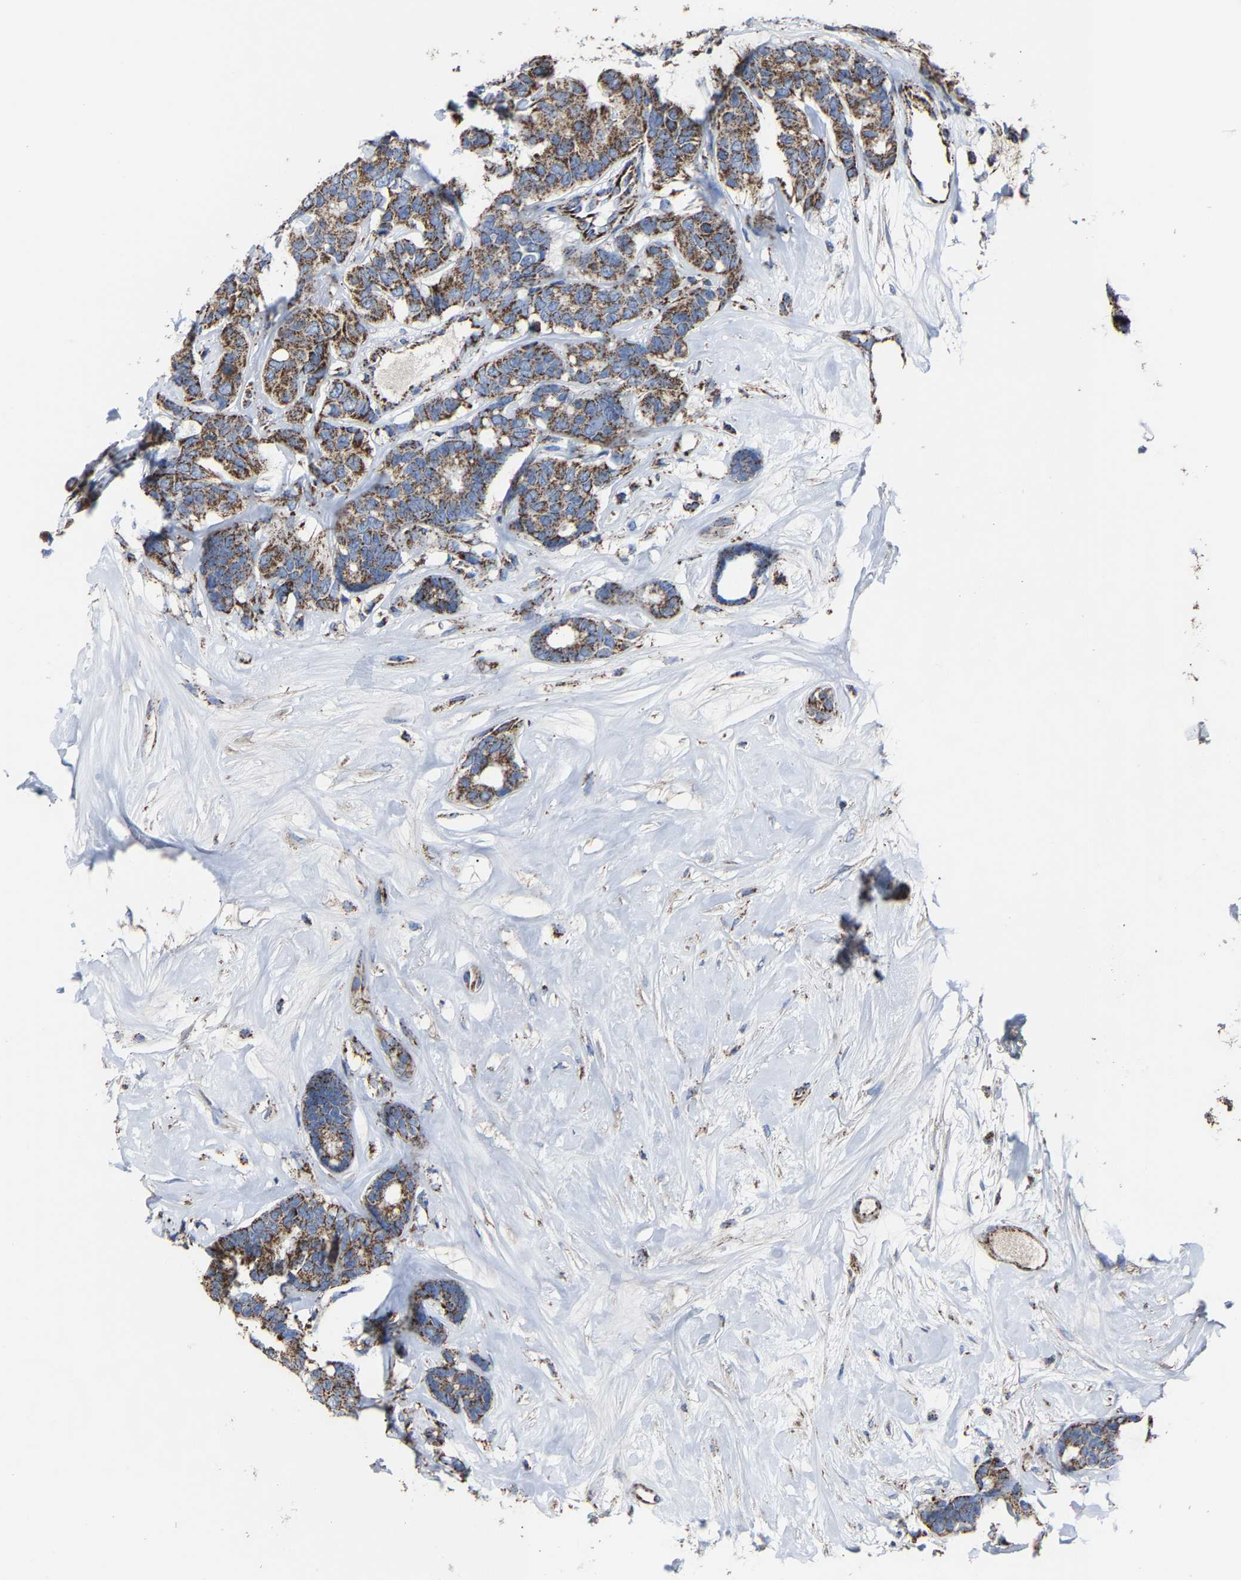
{"staining": {"intensity": "strong", "quantity": ">75%", "location": "cytoplasmic/membranous"}, "tissue": "breast cancer", "cell_type": "Tumor cells", "image_type": "cancer", "snomed": [{"axis": "morphology", "description": "Duct carcinoma"}, {"axis": "topography", "description": "Breast"}], "caption": "Immunohistochemistry histopathology image of infiltrating ductal carcinoma (breast) stained for a protein (brown), which displays high levels of strong cytoplasmic/membranous positivity in approximately >75% of tumor cells.", "gene": "NDUFV3", "patient": {"sex": "female", "age": 87}}